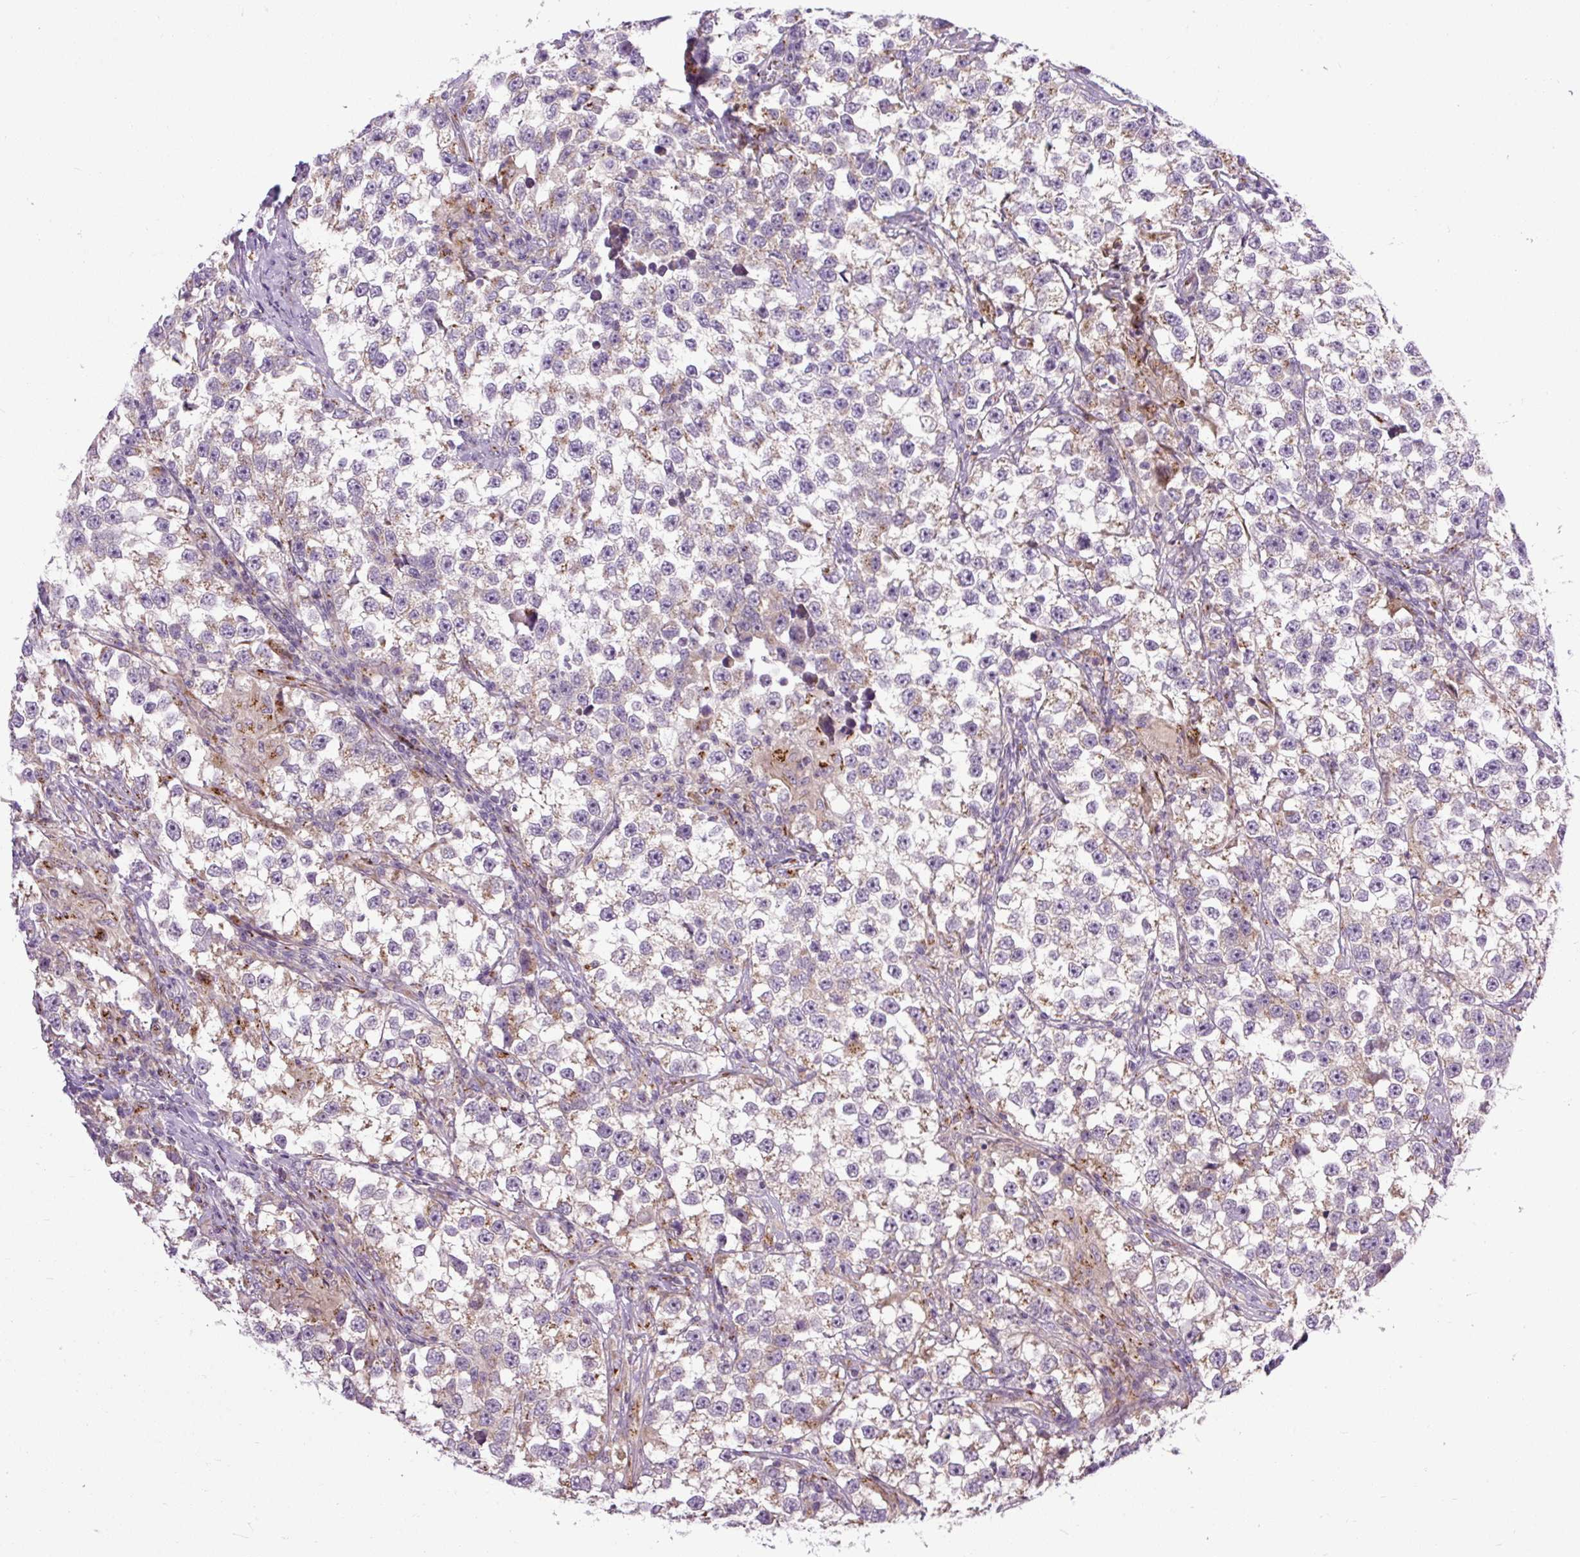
{"staining": {"intensity": "weak", "quantity": "<25%", "location": "cytoplasmic/membranous"}, "tissue": "testis cancer", "cell_type": "Tumor cells", "image_type": "cancer", "snomed": [{"axis": "morphology", "description": "Seminoma, NOS"}, {"axis": "topography", "description": "Testis"}], "caption": "IHC histopathology image of human testis seminoma stained for a protein (brown), which demonstrates no staining in tumor cells.", "gene": "MSMP", "patient": {"sex": "male", "age": 46}}